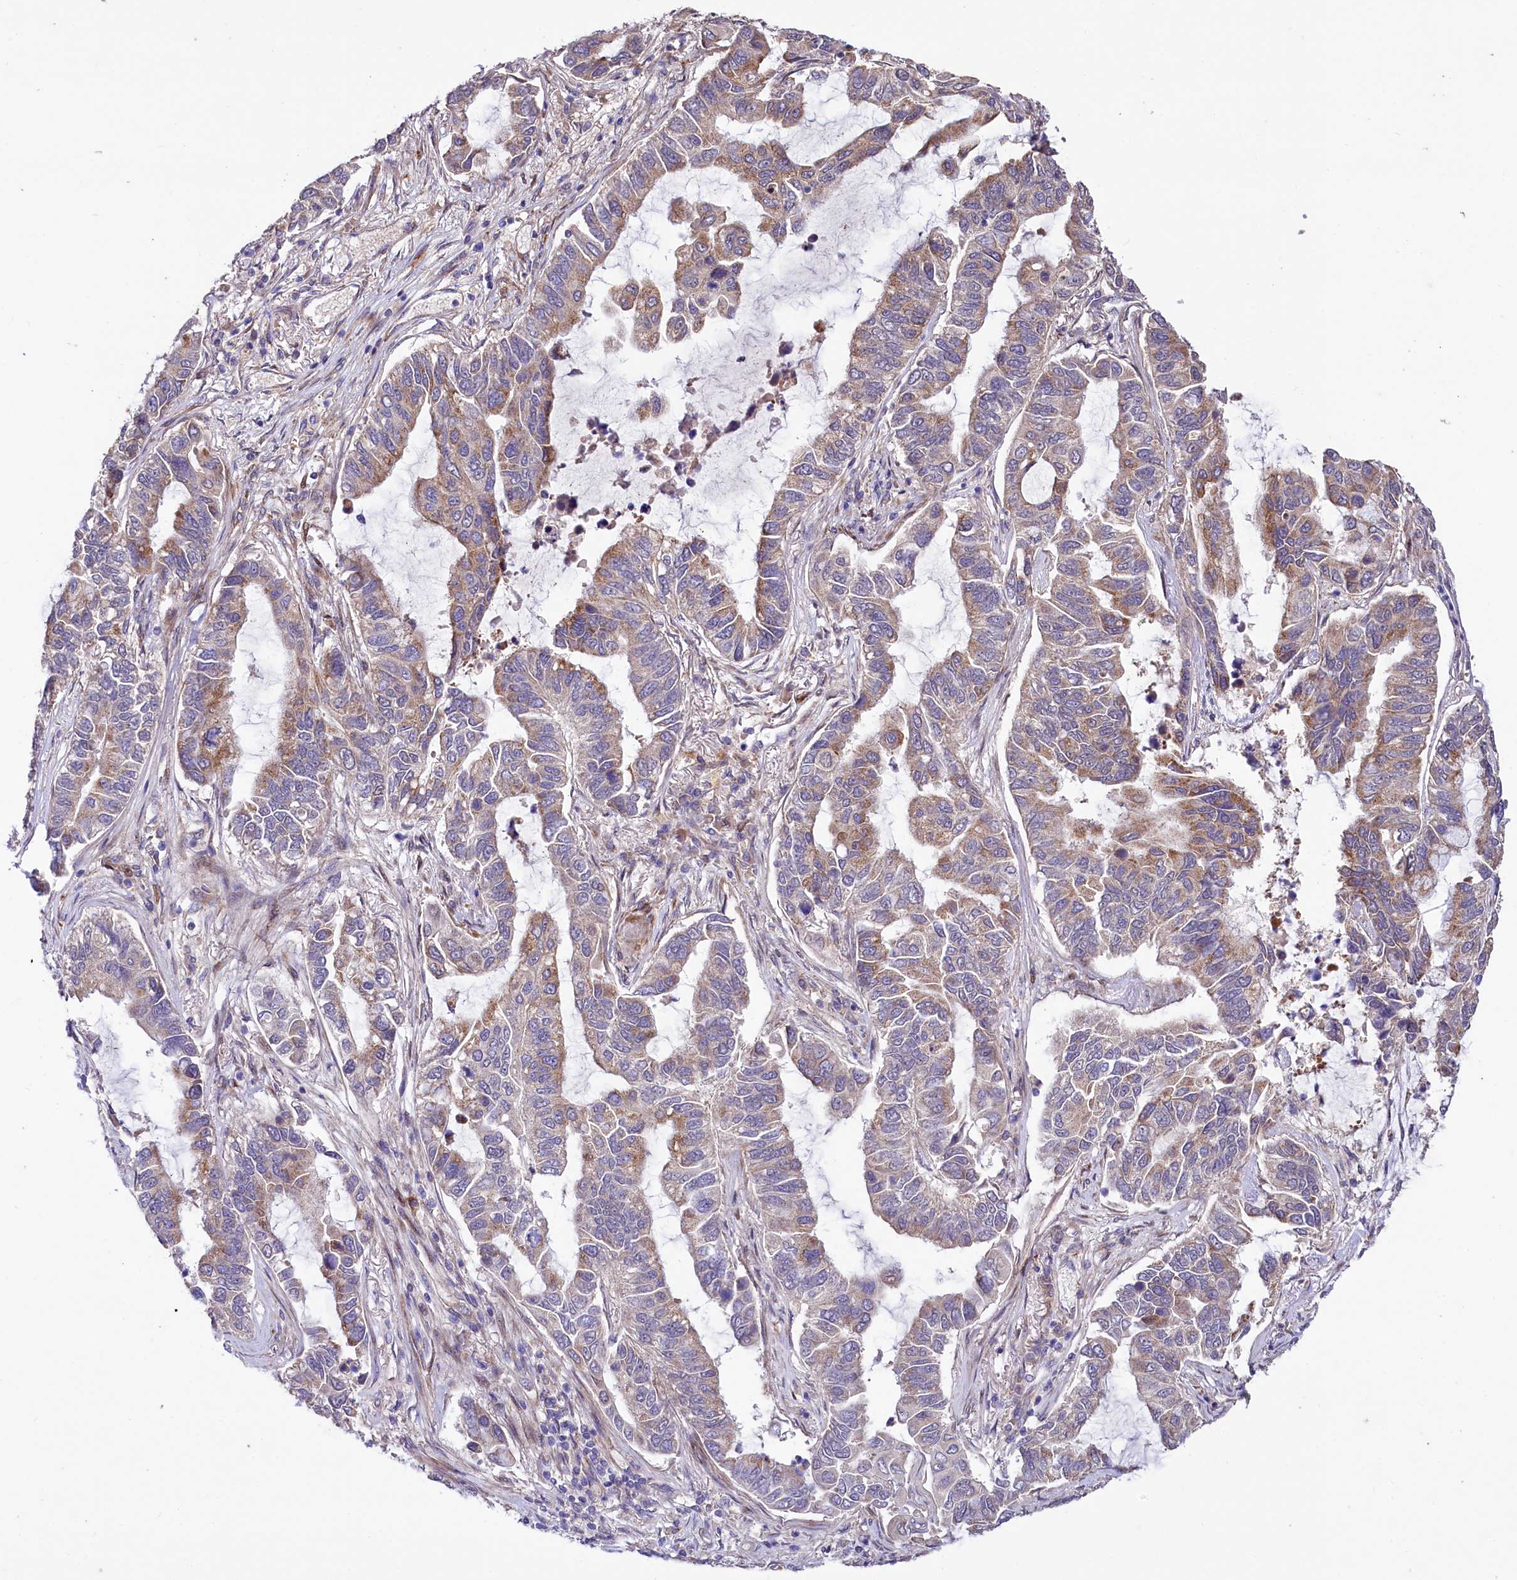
{"staining": {"intensity": "moderate", "quantity": "<25%", "location": "cytoplasmic/membranous"}, "tissue": "lung cancer", "cell_type": "Tumor cells", "image_type": "cancer", "snomed": [{"axis": "morphology", "description": "Adenocarcinoma, NOS"}, {"axis": "topography", "description": "Lung"}], "caption": "A low amount of moderate cytoplasmic/membranous positivity is present in approximately <25% of tumor cells in lung cancer tissue. The staining was performed using DAB, with brown indicating positive protein expression. Nuclei are stained blue with hematoxylin.", "gene": "PDZRN3", "patient": {"sex": "male", "age": 64}}